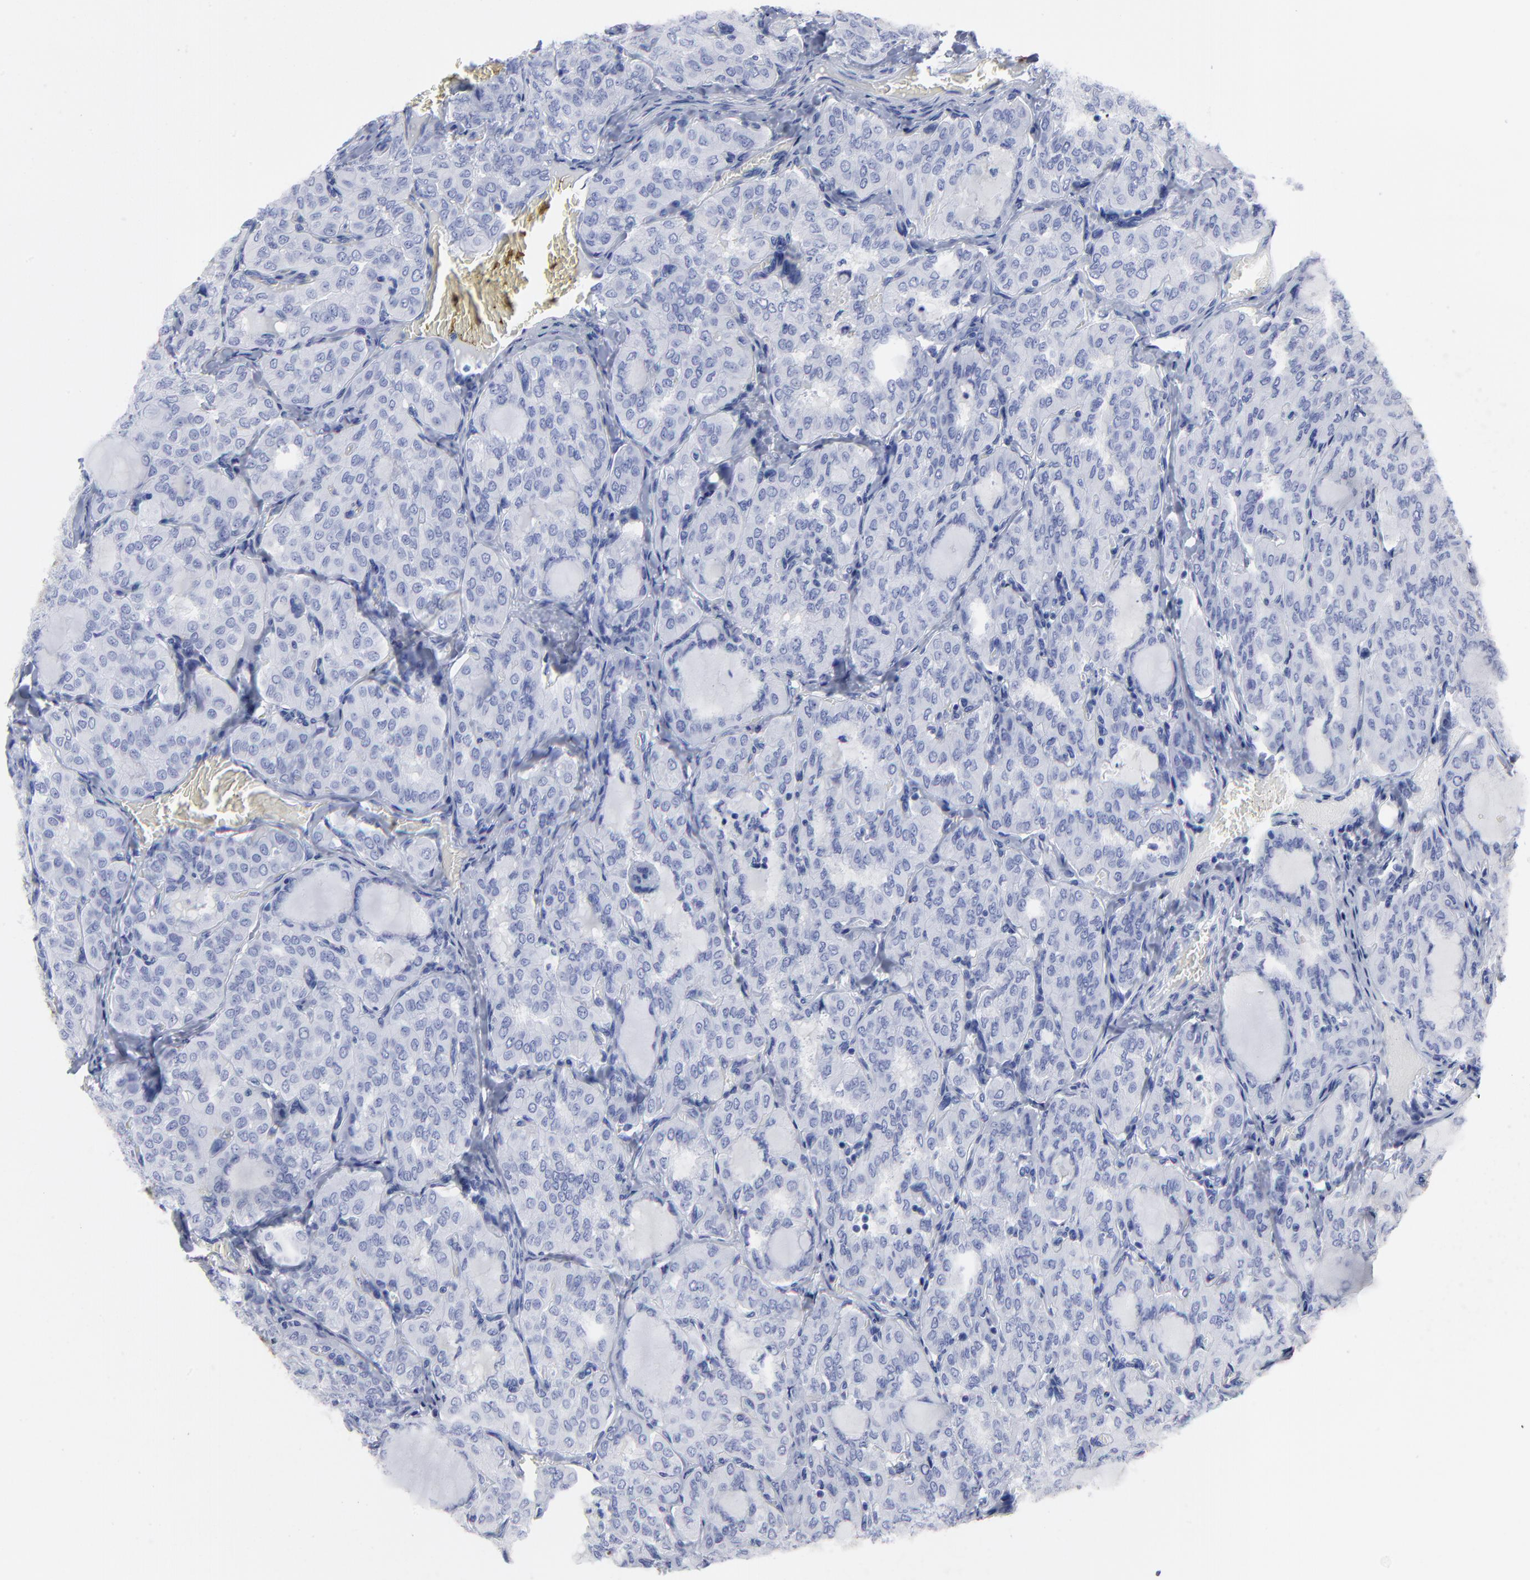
{"staining": {"intensity": "negative", "quantity": "none", "location": "none"}, "tissue": "thyroid cancer", "cell_type": "Tumor cells", "image_type": "cancer", "snomed": [{"axis": "morphology", "description": "Papillary adenocarcinoma, NOS"}, {"axis": "topography", "description": "Thyroid gland"}], "caption": "High magnification brightfield microscopy of thyroid cancer stained with DAB (brown) and counterstained with hematoxylin (blue): tumor cells show no significant positivity.", "gene": "DCN", "patient": {"sex": "male", "age": 20}}